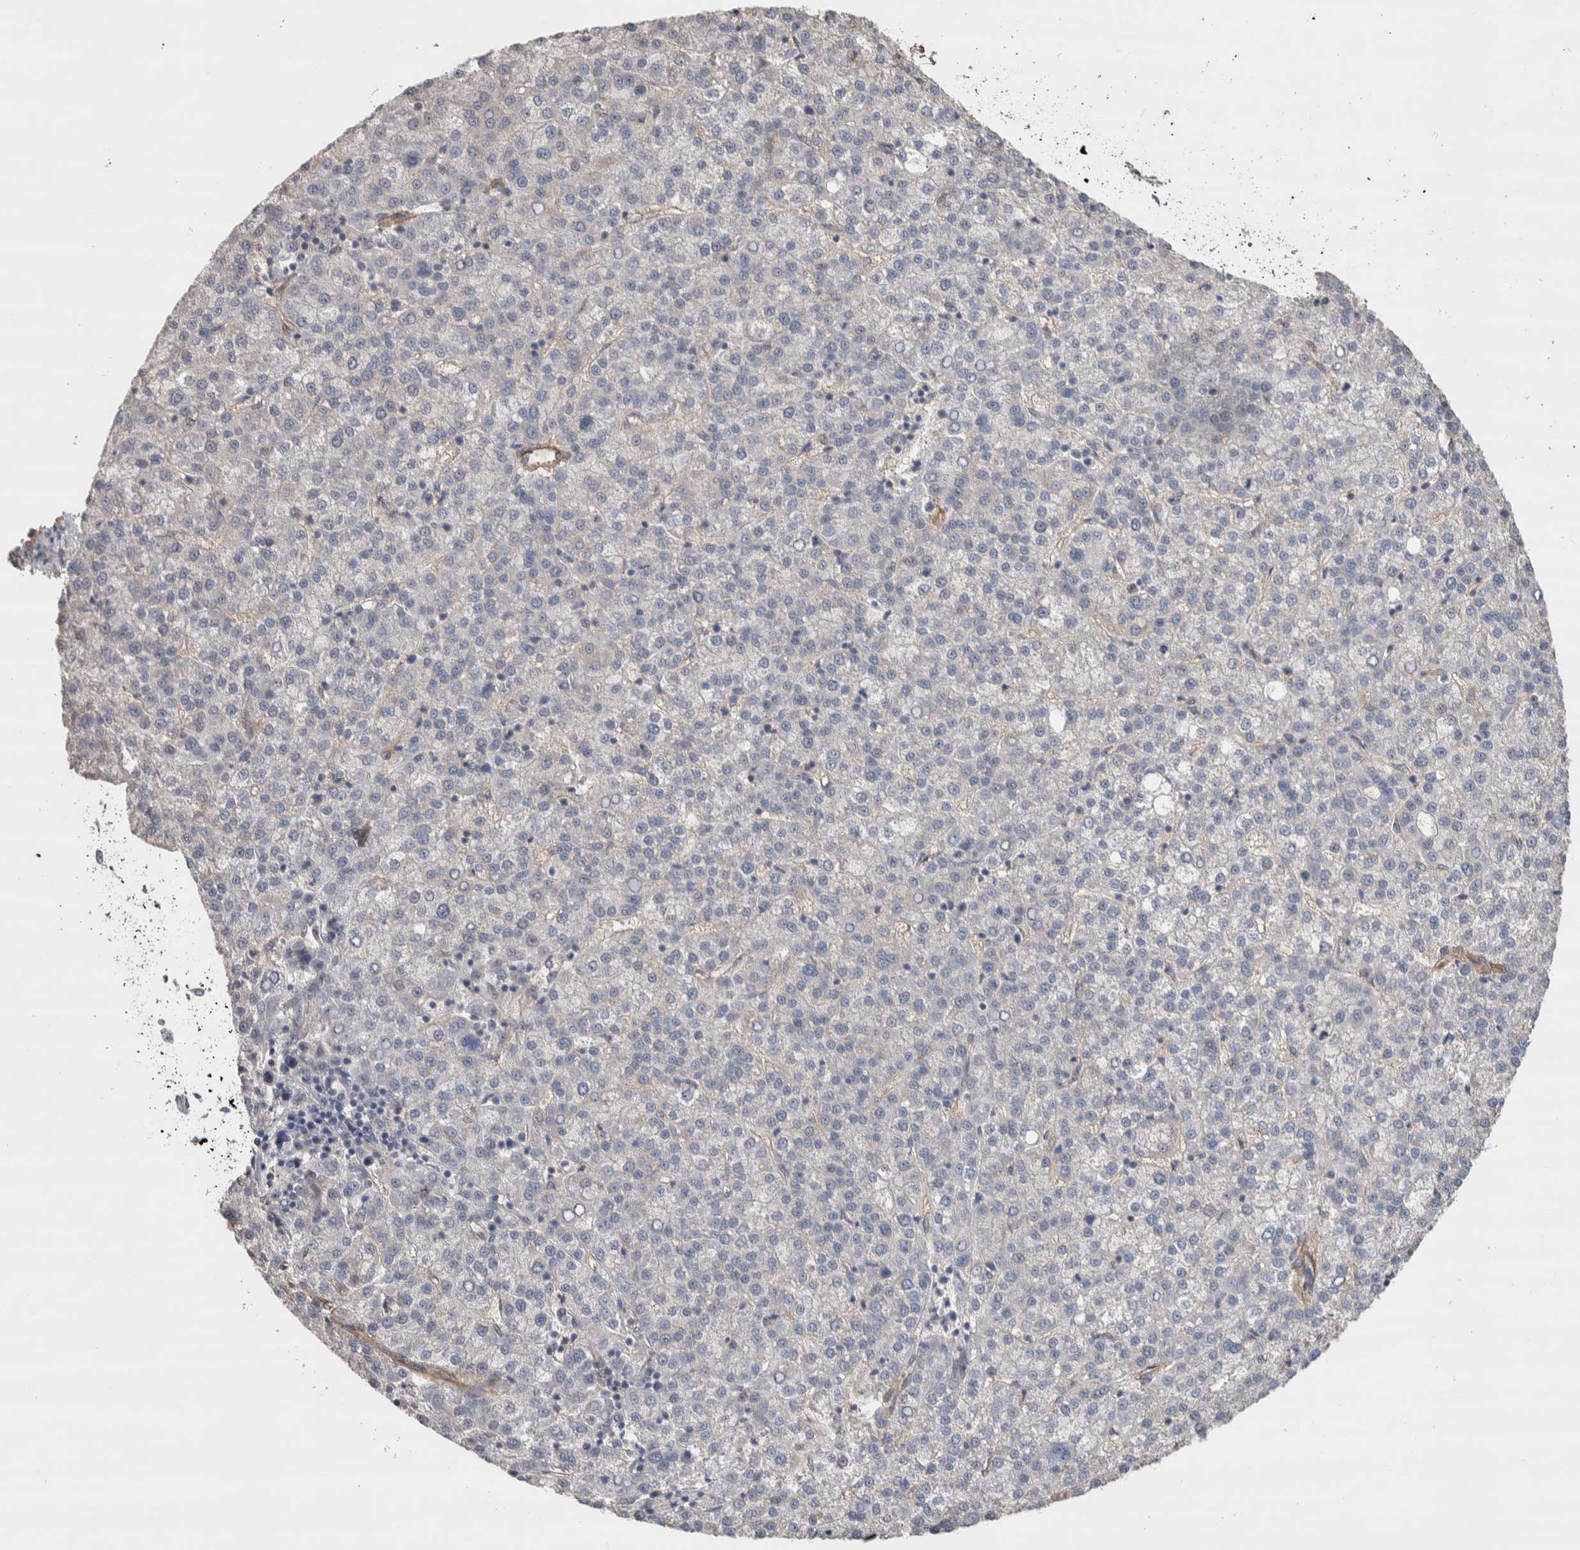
{"staining": {"intensity": "negative", "quantity": "none", "location": "none"}, "tissue": "liver cancer", "cell_type": "Tumor cells", "image_type": "cancer", "snomed": [{"axis": "morphology", "description": "Carcinoma, Hepatocellular, NOS"}, {"axis": "topography", "description": "Liver"}], "caption": "Immunohistochemical staining of human liver hepatocellular carcinoma exhibits no significant staining in tumor cells.", "gene": "GCNA", "patient": {"sex": "female", "age": 58}}